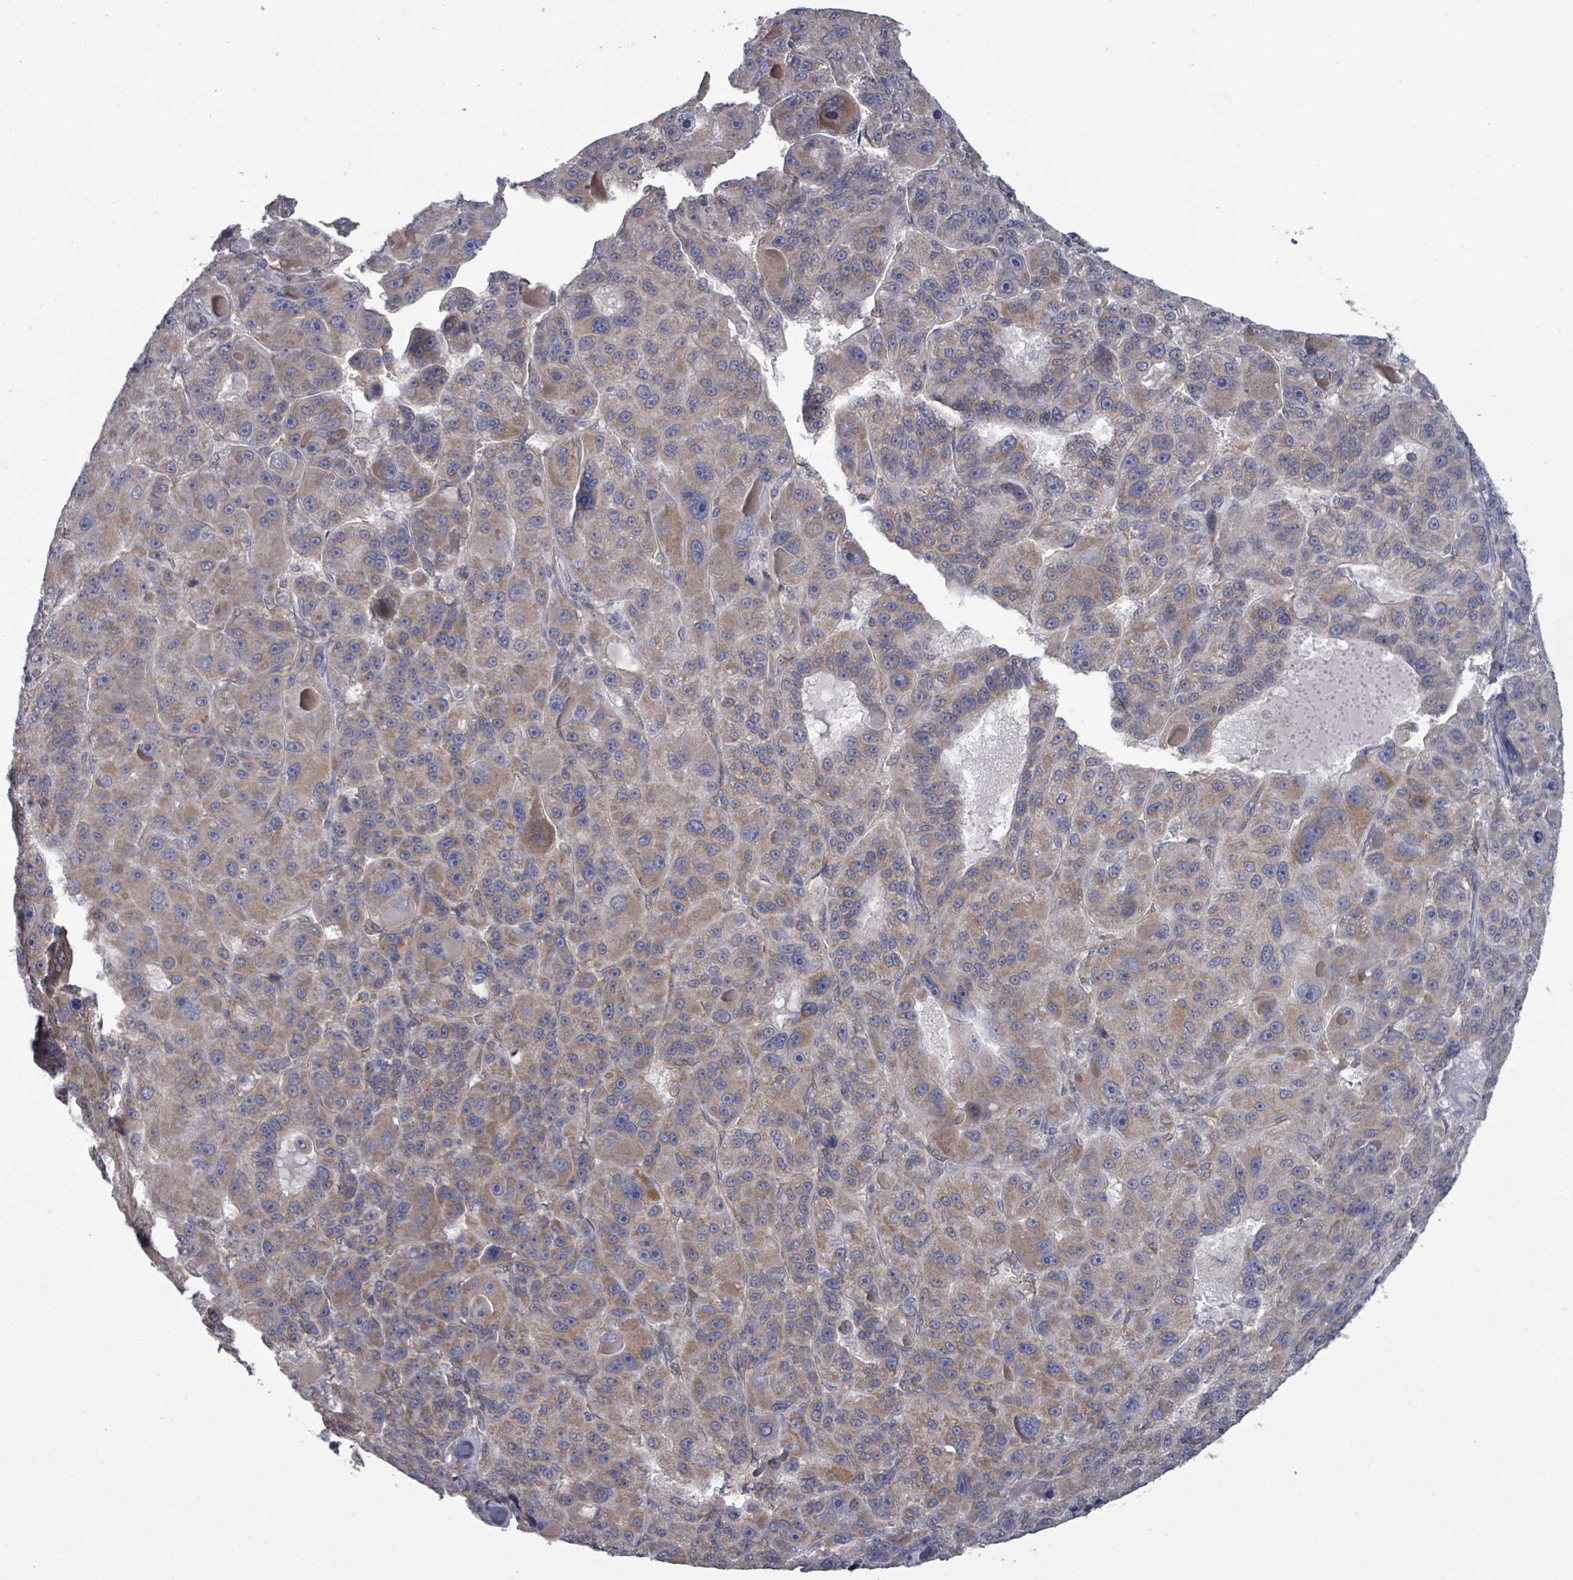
{"staining": {"intensity": "moderate", "quantity": "25%-75%", "location": "cytoplasmic/membranous"}, "tissue": "liver cancer", "cell_type": "Tumor cells", "image_type": "cancer", "snomed": [{"axis": "morphology", "description": "Carcinoma, Hepatocellular, NOS"}, {"axis": "topography", "description": "Liver"}], "caption": "Immunohistochemistry of human liver hepatocellular carcinoma exhibits medium levels of moderate cytoplasmic/membranous positivity in approximately 25%-75% of tumor cells.", "gene": "FKBP1A", "patient": {"sex": "male", "age": 76}}